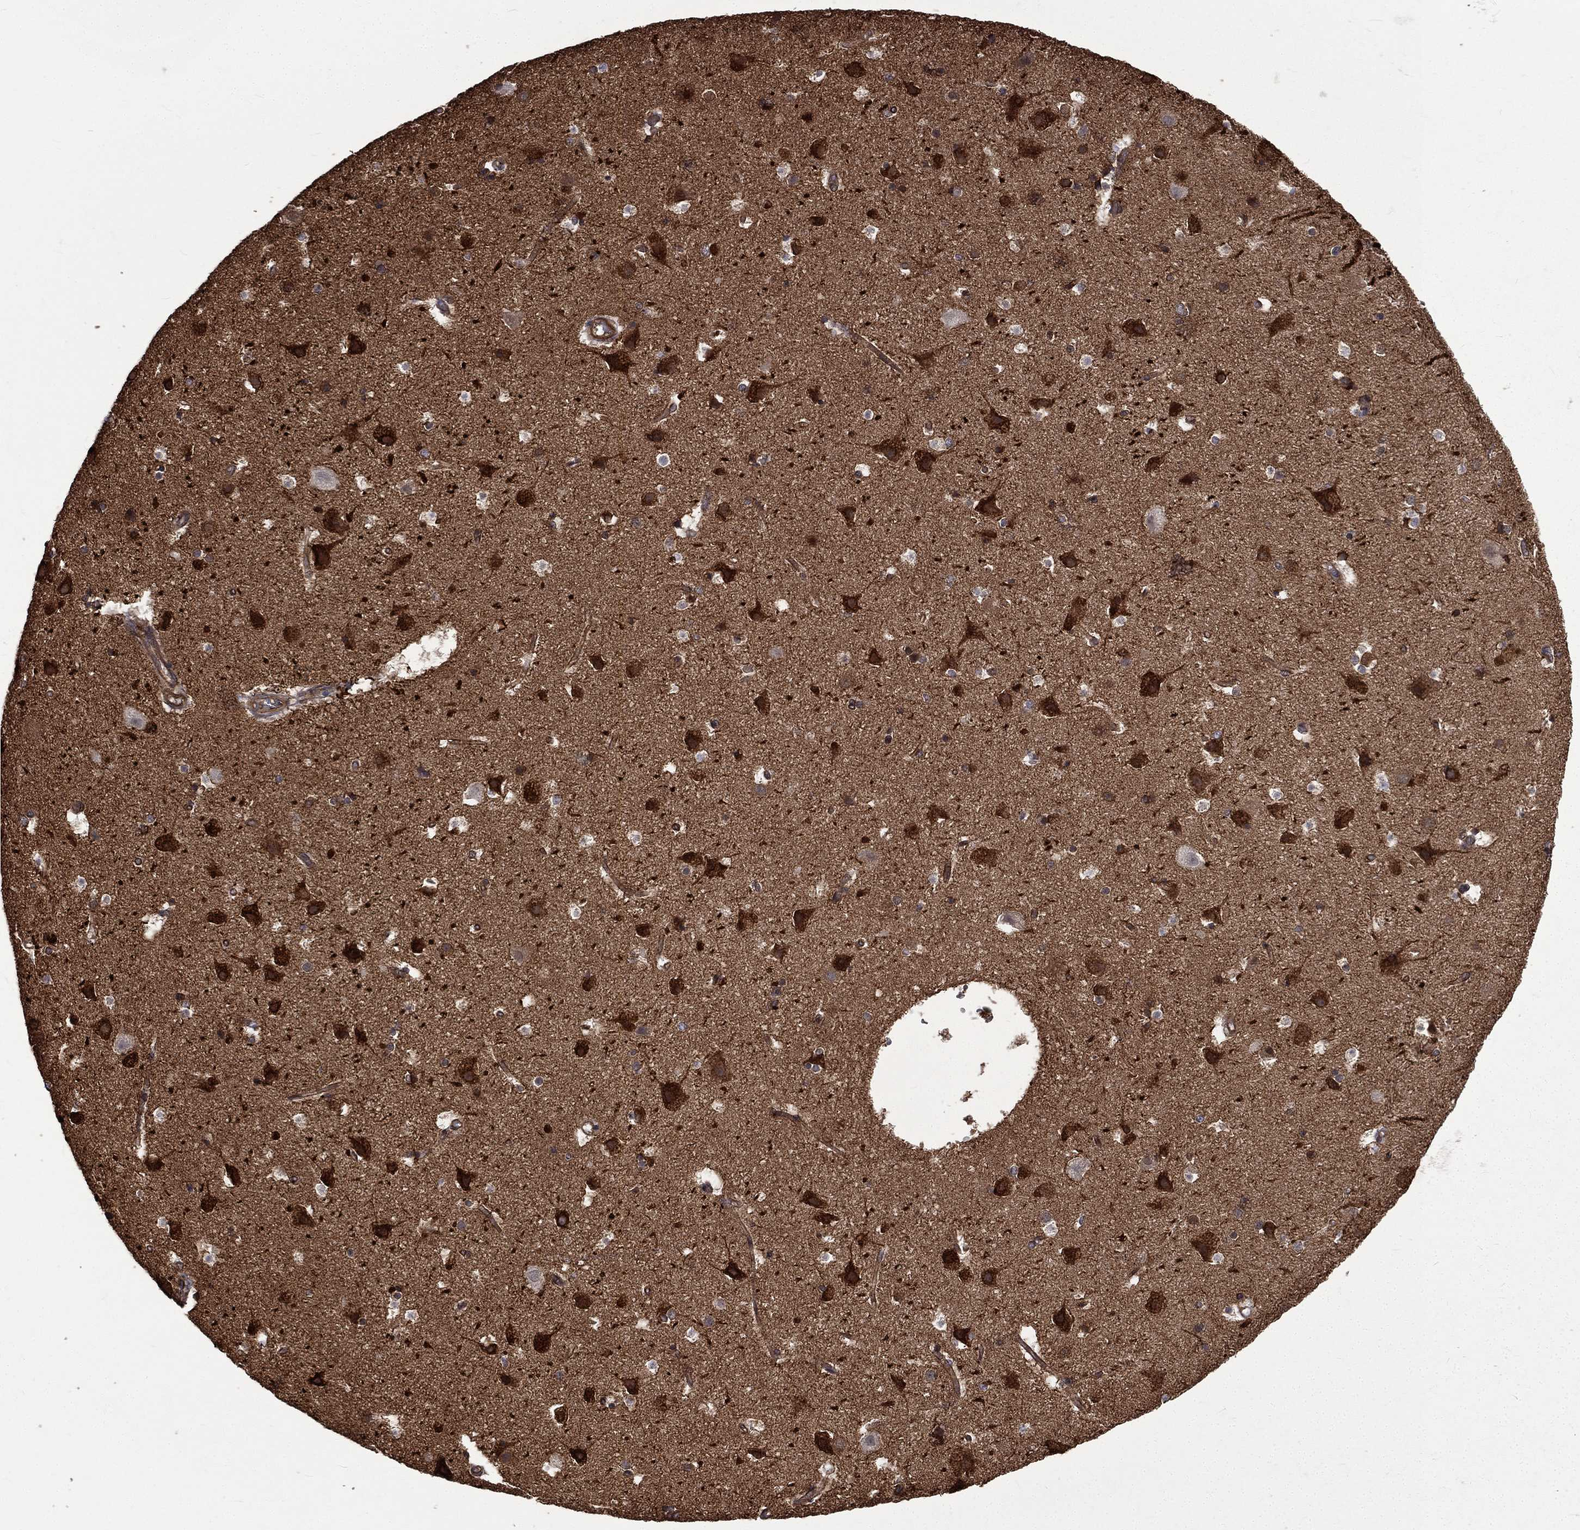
{"staining": {"intensity": "moderate", "quantity": ">75%", "location": "cytoplasmic/membranous"}, "tissue": "cerebral cortex", "cell_type": "Endothelial cells", "image_type": "normal", "snomed": [{"axis": "morphology", "description": "Normal tissue, NOS"}, {"axis": "topography", "description": "Cerebral cortex"}], "caption": "The immunohistochemical stain labels moderate cytoplasmic/membranous staining in endothelial cells of benign cerebral cortex. (Stains: DAB (3,3'-diaminobenzidine) in brown, nuclei in blue, Microscopy: brightfield microscopy at high magnification).", "gene": "PPFIBP1", "patient": {"sex": "female", "age": 52}}